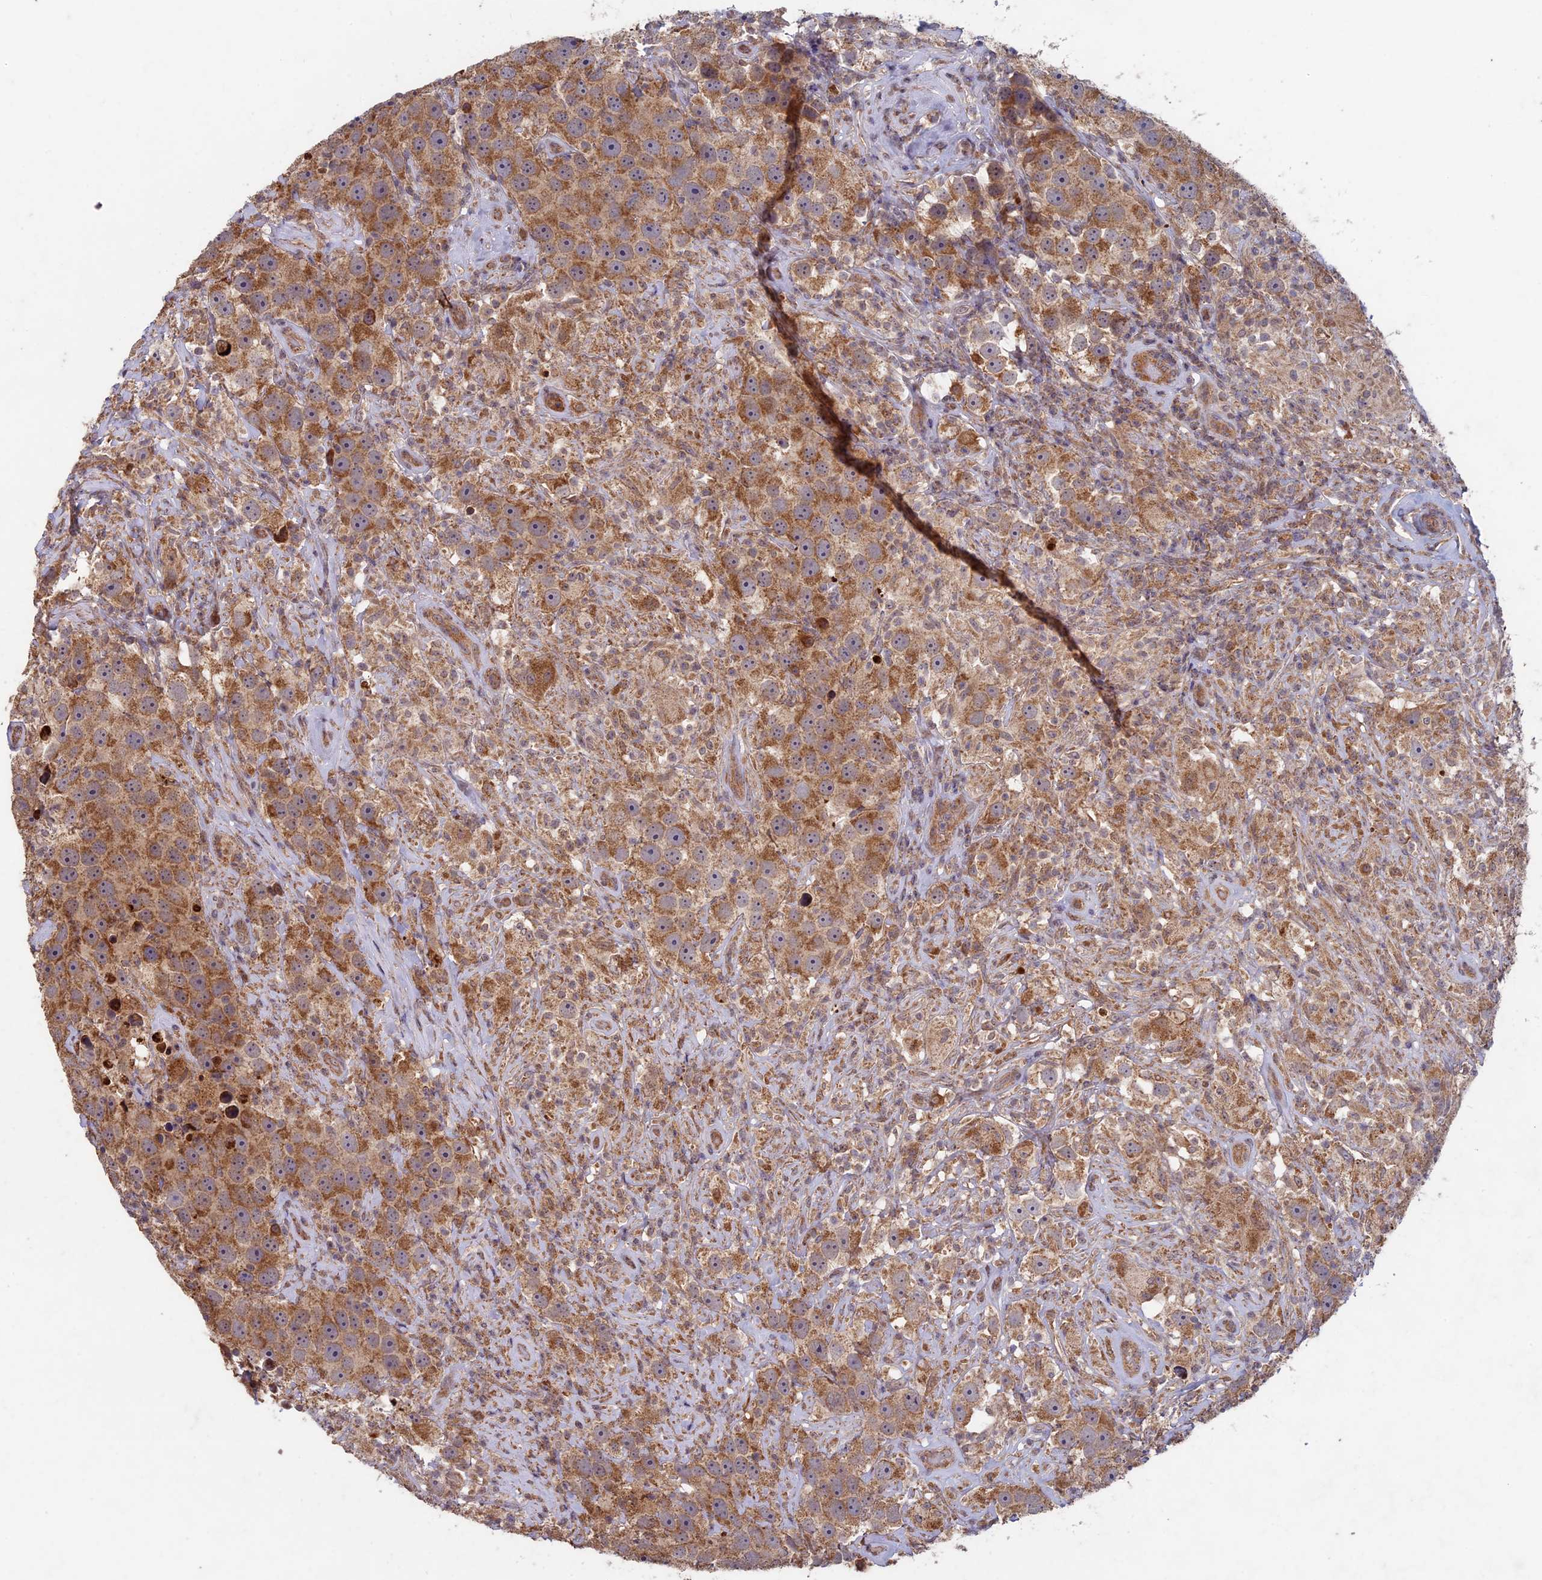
{"staining": {"intensity": "moderate", "quantity": ">75%", "location": "cytoplasmic/membranous"}, "tissue": "testis cancer", "cell_type": "Tumor cells", "image_type": "cancer", "snomed": [{"axis": "morphology", "description": "Seminoma, NOS"}, {"axis": "topography", "description": "Testis"}], "caption": "Tumor cells show medium levels of moderate cytoplasmic/membranous positivity in approximately >75% of cells in human testis cancer. The protein of interest is stained brown, and the nuclei are stained in blue (DAB IHC with brightfield microscopy, high magnification).", "gene": "RCCD1", "patient": {"sex": "male", "age": 49}}